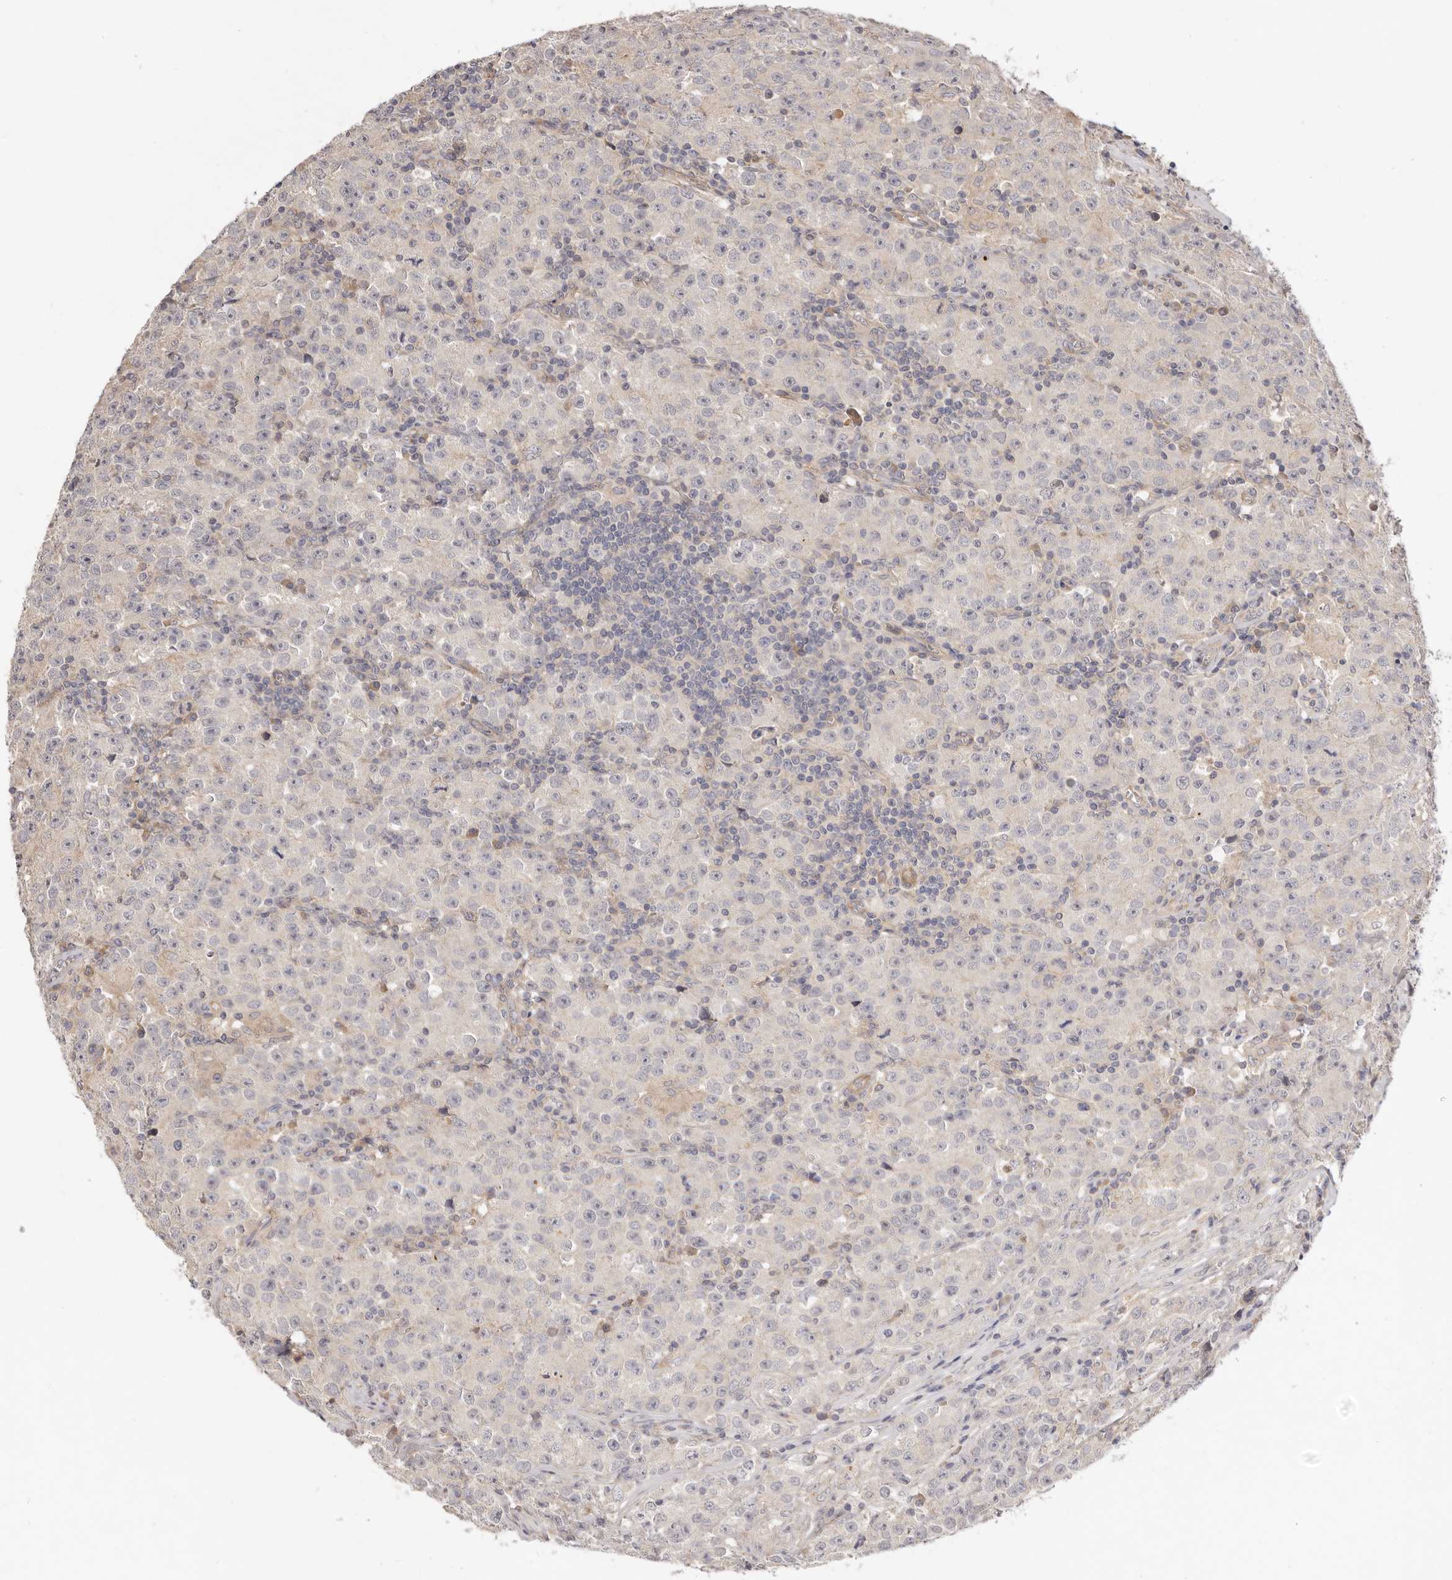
{"staining": {"intensity": "negative", "quantity": "none", "location": "none"}, "tissue": "testis cancer", "cell_type": "Tumor cells", "image_type": "cancer", "snomed": [{"axis": "morphology", "description": "Seminoma, NOS"}, {"axis": "morphology", "description": "Carcinoma, Embryonal, NOS"}, {"axis": "topography", "description": "Testis"}], "caption": "Tumor cells show no significant protein positivity in testis cancer (embryonal carcinoma).", "gene": "ADAMTS9", "patient": {"sex": "male", "age": 43}}